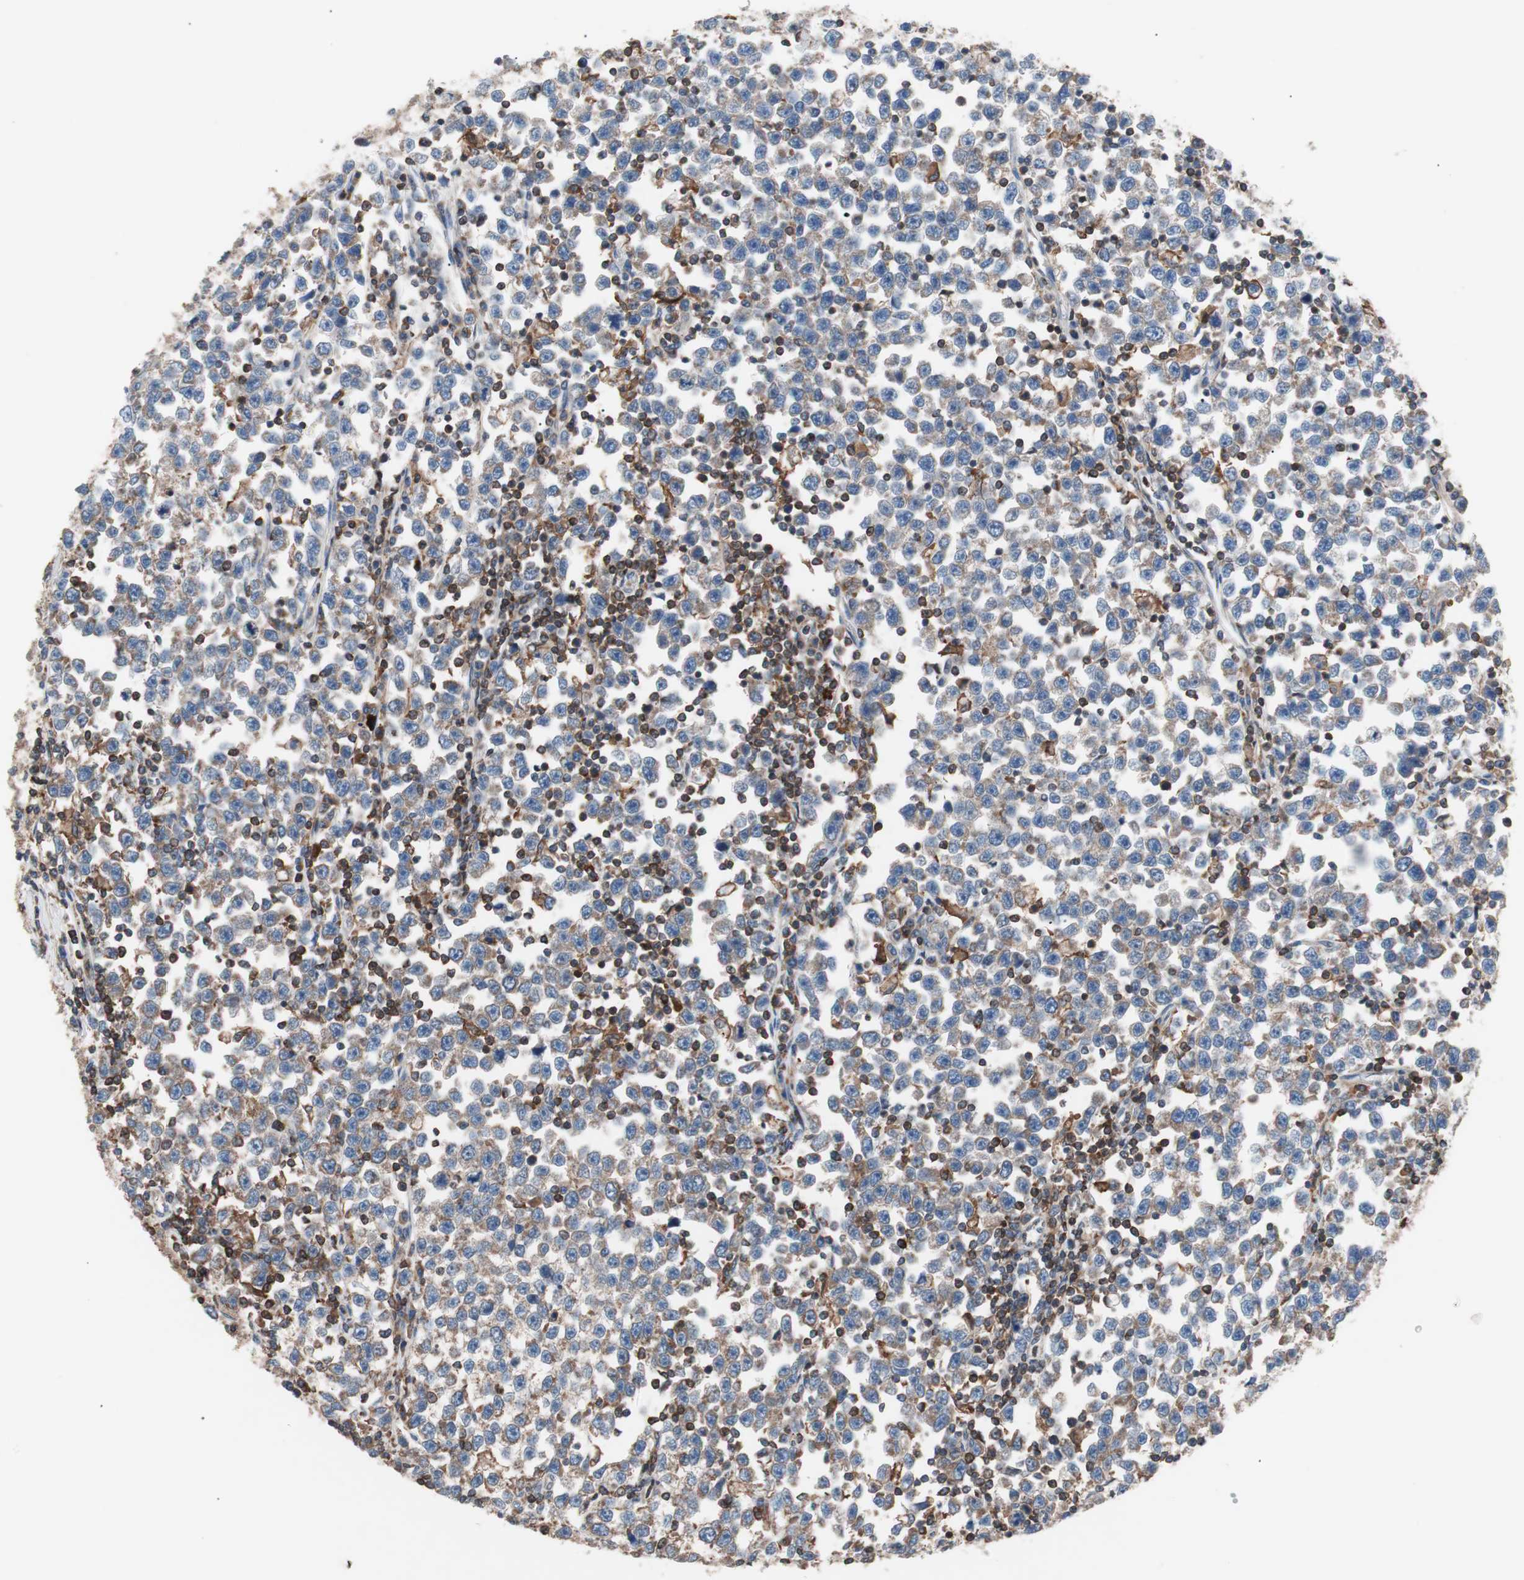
{"staining": {"intensity": "moderate", "quantity": ">75%", "location": "cytoplasmic/membranous"}, "tissue": "testis cancer", "cell_type": "Tumor cells", "image_type": "cancer", "snomed": [{"axis": "morphology", "description": "Seminoma, NOS"}, {"axis": "topography", "description": "Testis"}], "caption": "Protein staining of testis cancer (seminoma) tissue reveals moderate cytoplasmic/membranous staining in about >75% of tumor cells. (IHC, brightfield microscopy, high magnification).", "gene": "PIK3R1", "patient": {"sex": "male", "age": 43}}